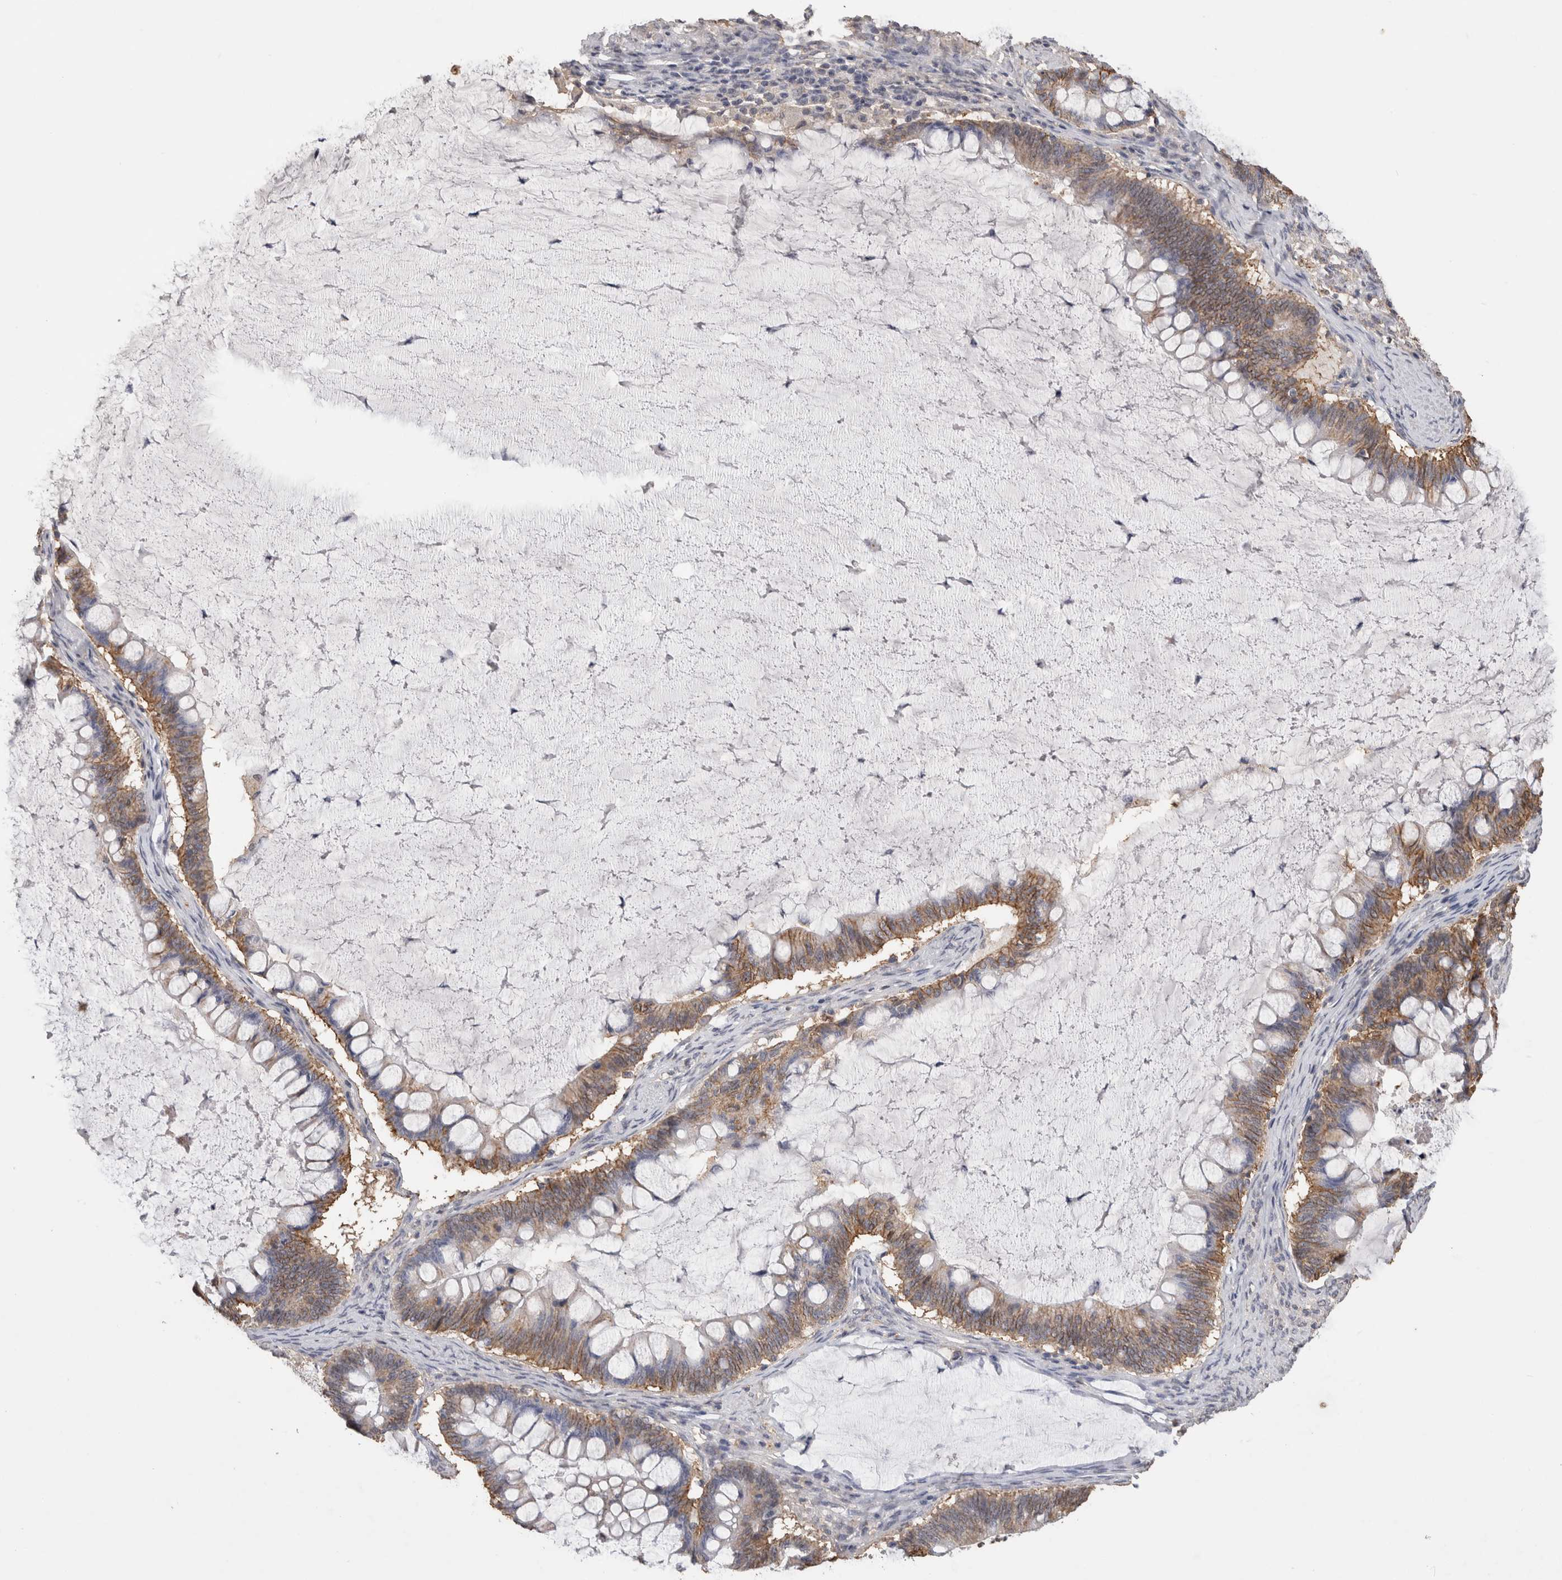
{"staining": {"intensity": "moderate", "quantity": ">75%", "location": "cytoplasmic/membranous"}, "tissue": "ovarian cancer", "cell_type": "Tumor cells", "image_type": "cancer", "snomed": [{"axis": "morphology", "description": "Cystadenocarcinoma, mucinous, NOS"}, {"axis": "topography", "description": "Ovary"}], "caption": "Ovarian cancer stained with DAB immunohistochemistry (IHC) shows medium levels of moderate cytoplasmic/membranous positivity in about >75% of tumor cells.", "gene": "CNTFR", "patient": {"sex": "female", "age": 61}}